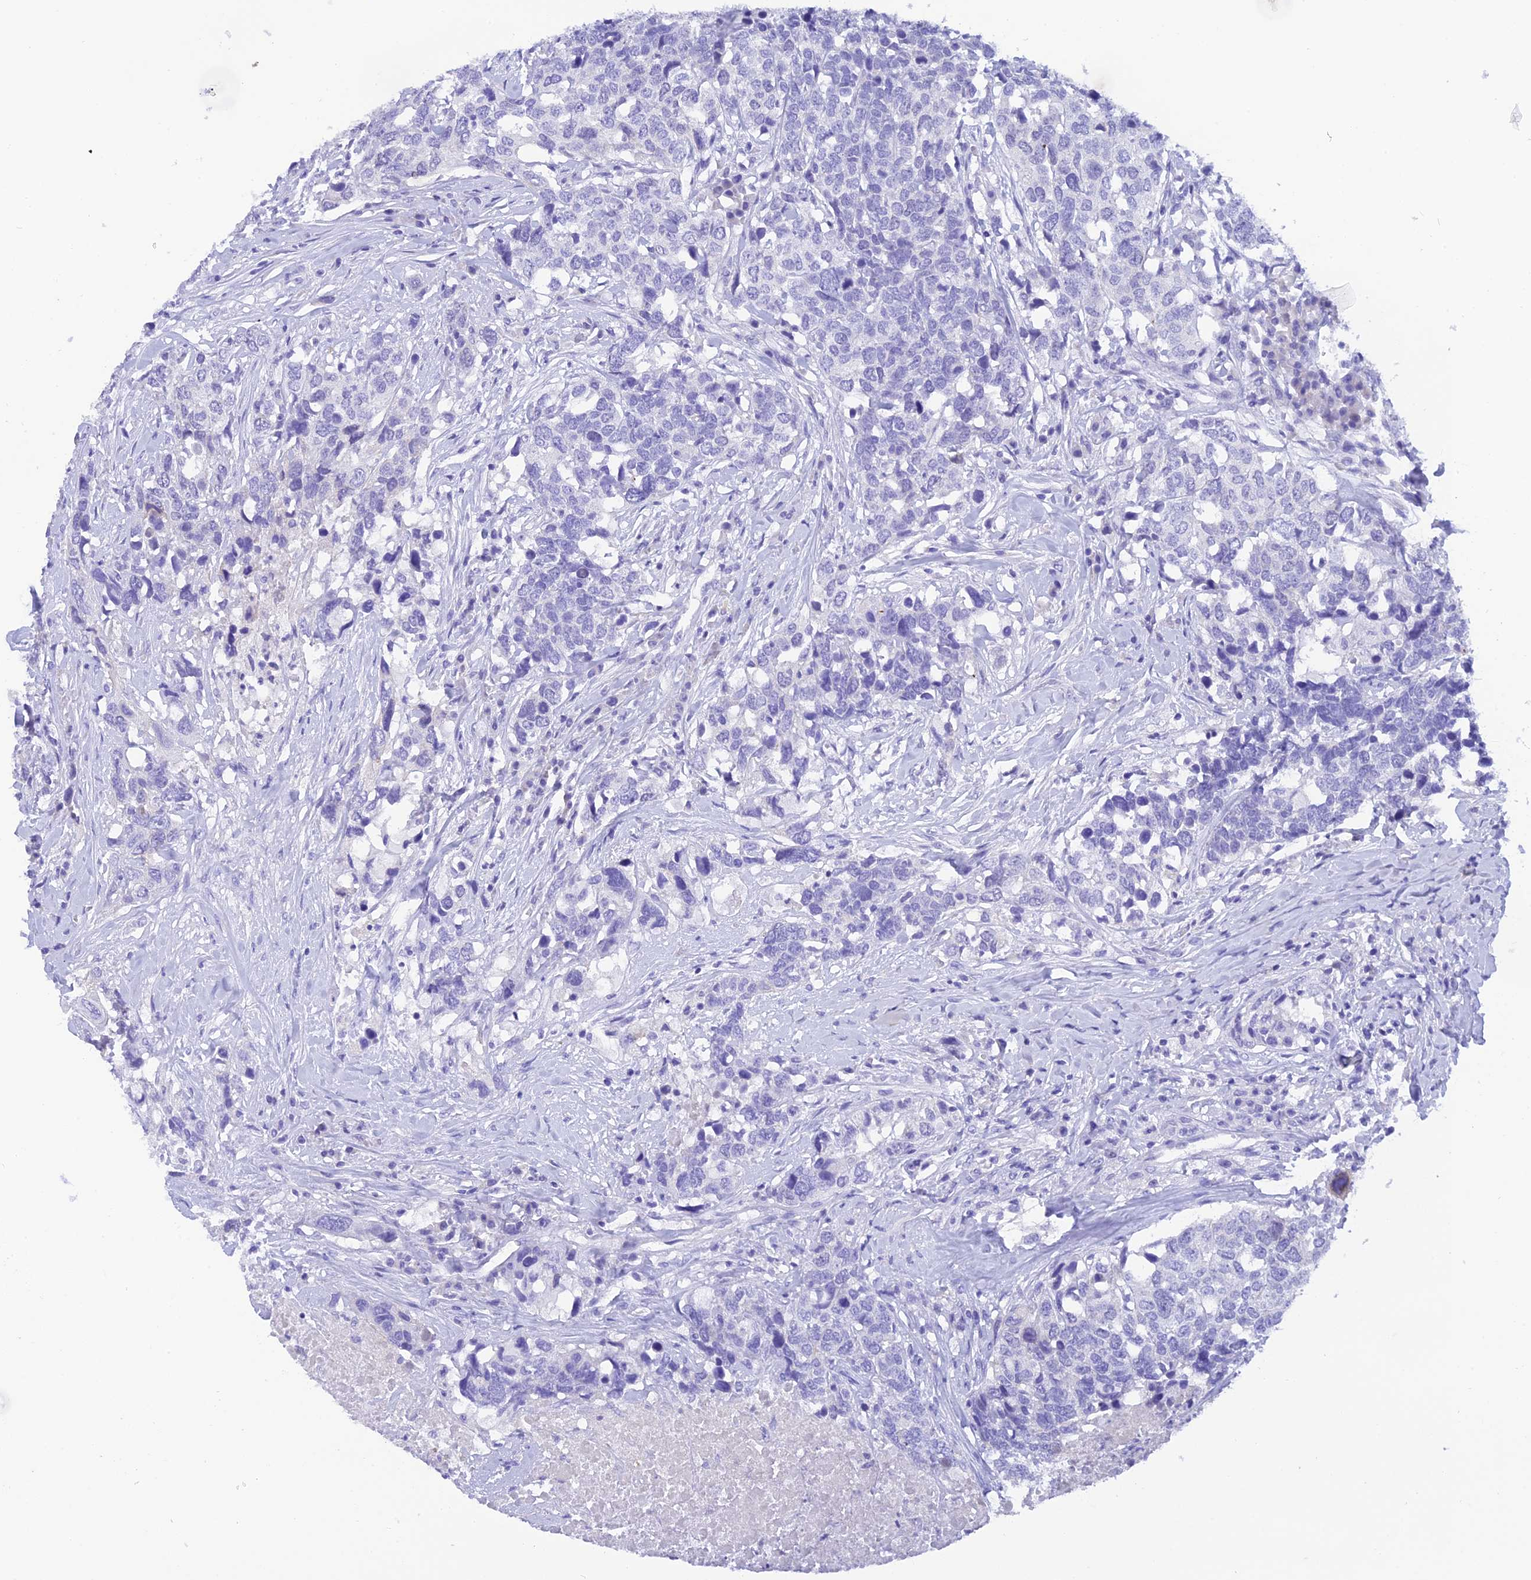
{"staining": {"intensity": "negative", "quantity": "none", "location": "none"}, "tissue": "head and neck cancer", "cell_type": "Tumor cells", "image_type": "cancer", "snomed": [{"axis": "morphology", "description": "Squamous cell carcinoma, NOS"}, {"axis": "topography", "description": "Head-Neck"}], "caption": "IHC micrograph of head and neck cancer stained for a protein (brown), which displays no expression in tumor cells.", "gene": "KDELR3", "patient": {"sex": "male", "age": 66}}